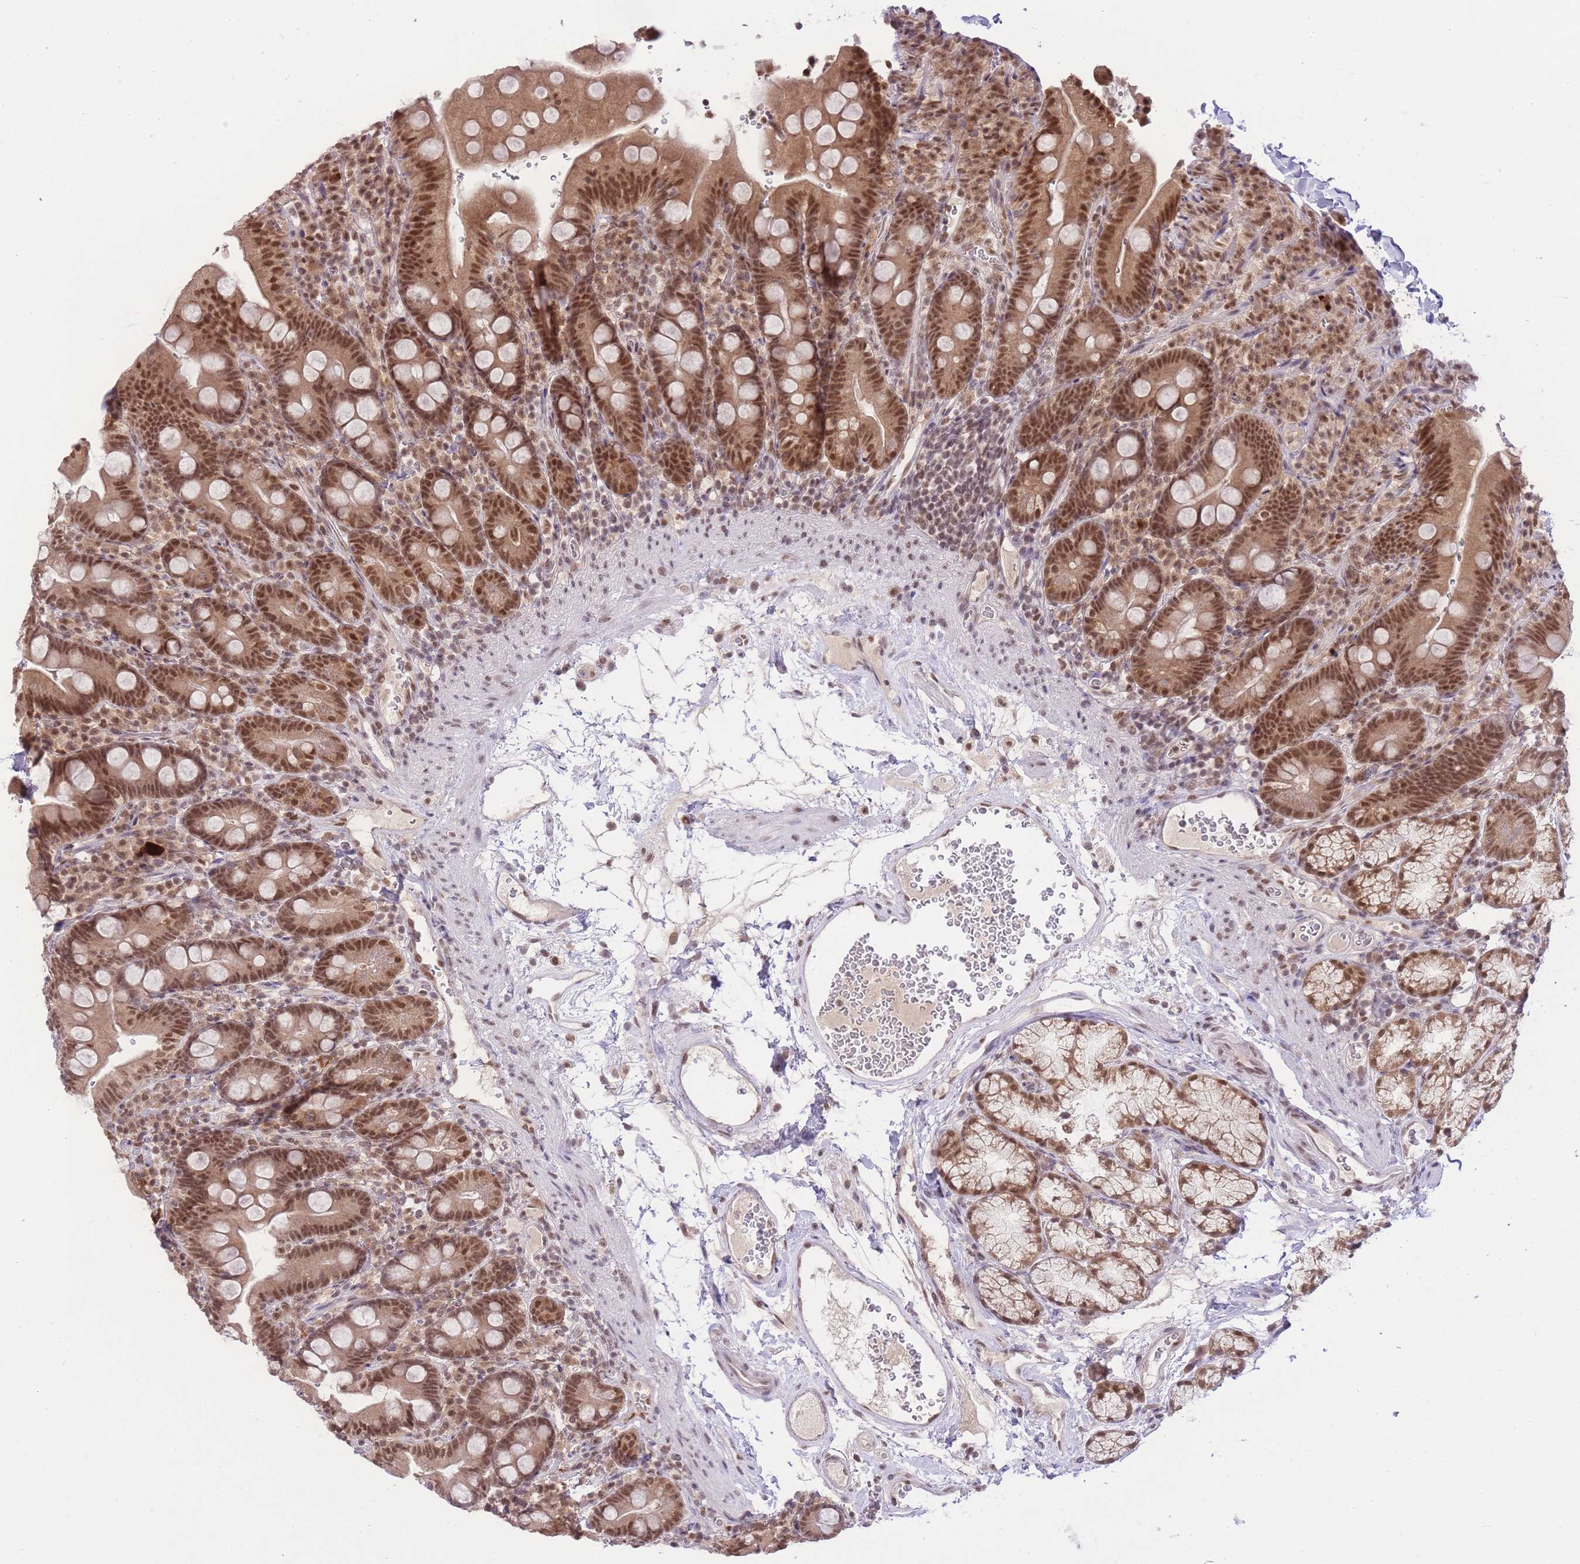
{"staining": {"intensity": "moderate", "quantity": ">75%", "location": "cytoplasmic/membranous,nuclear"}, "tissue": "duodenum", "cell_type": "Glandular cells", "image_type": "normal", "snomed": [{"axis": "morphology", "description": "Normal tissue, NOS"}, {"axis": "topography", "description": "Duodenum"}], "caption": "Moderate cytoplasmic/membranous,nuclear staining for a protein is seen in approximately >75% of glandular cells of unremarkable duodenum using IHC.", "gene": "TMED3", "patient": {"sex": "female", "age": 67}}